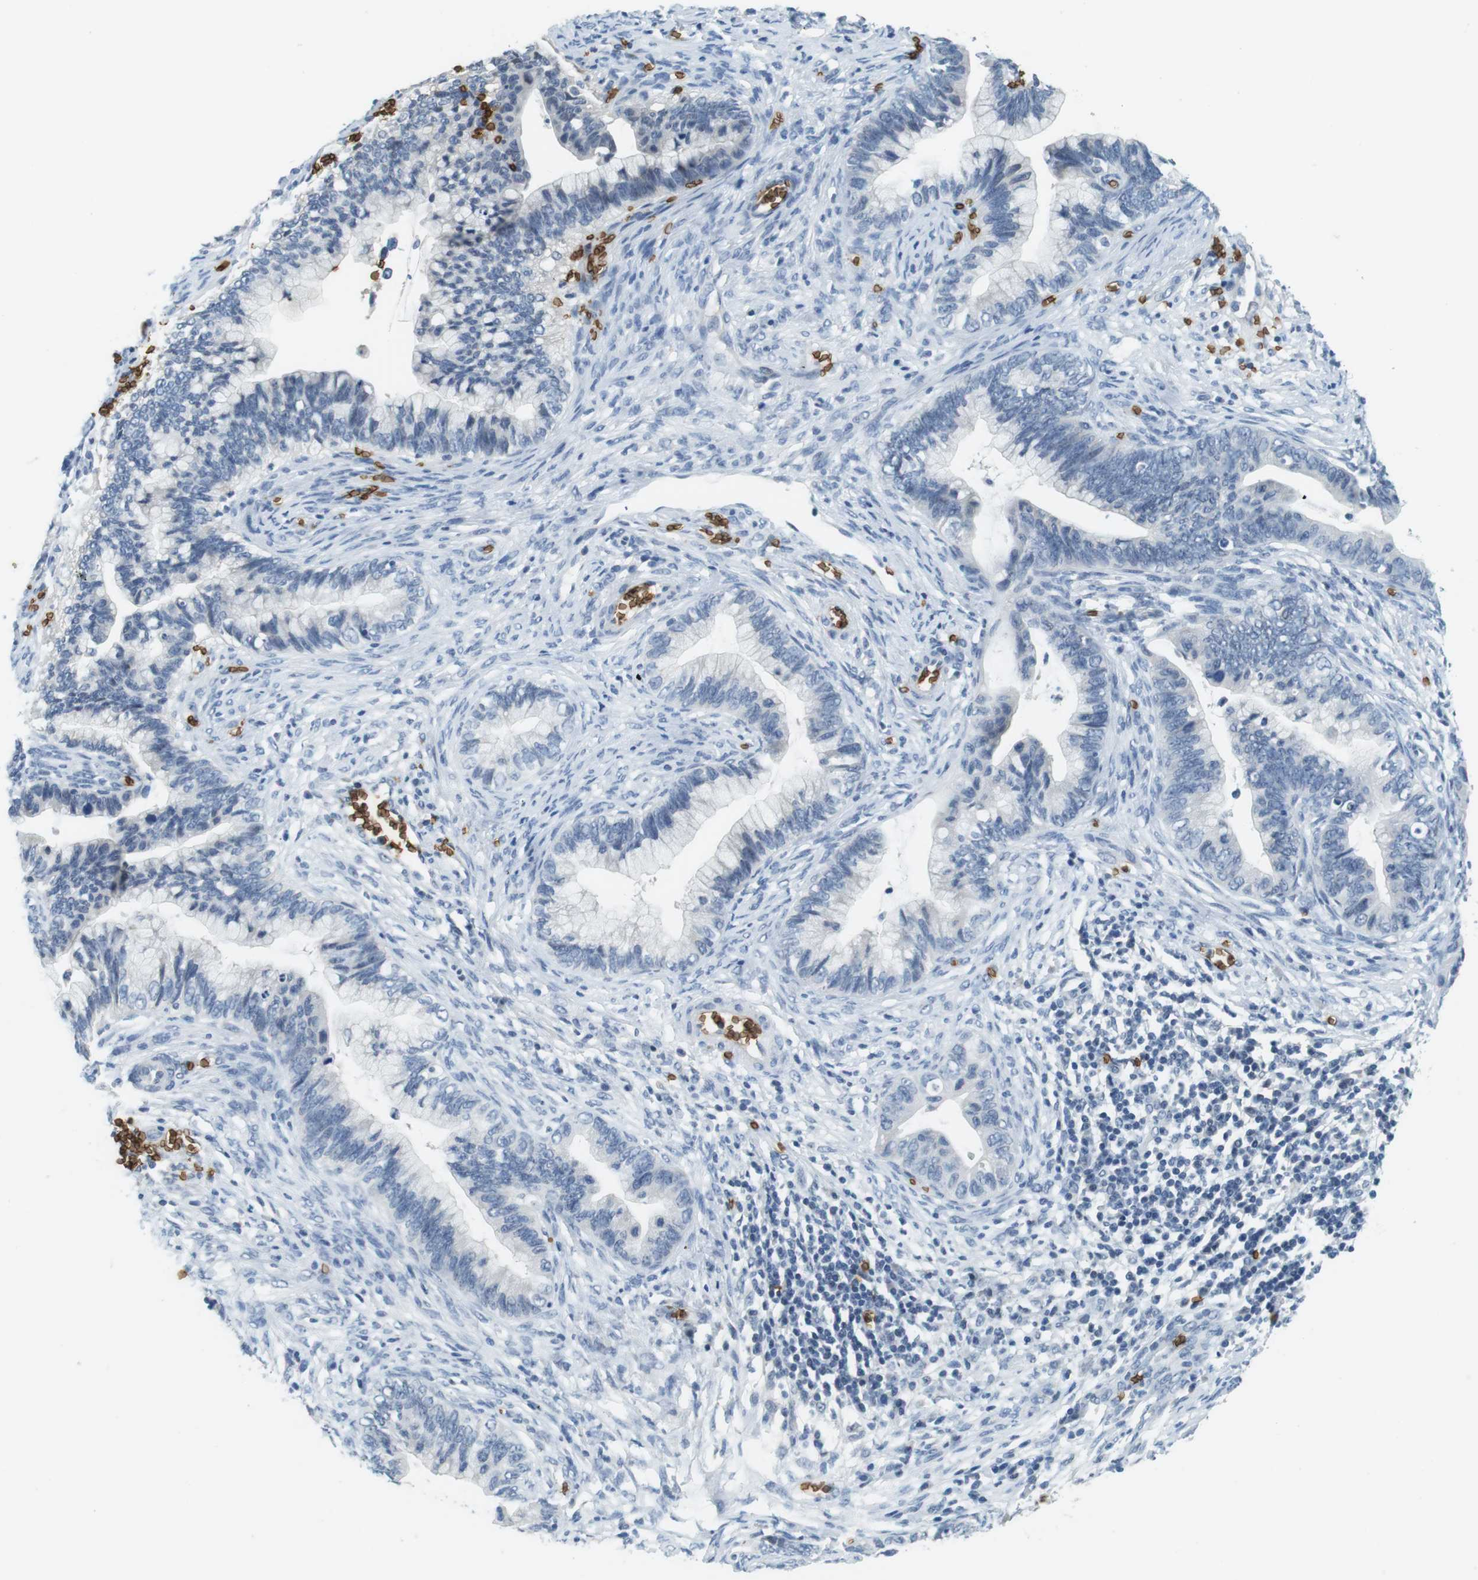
{"staining": {"intensity": "negative", "quantity": "none", "location": "none"}, "tissue": "cervical cancer", "cell_type": "Tumor cells", "image_type": "cancer", "snomed": [{"axis": "morphology", "description": "Adenocarcinoma, NOS"}, {"axis": "topography", "description": "Cervix"}], "caption": "Immunohistochemistry photomicrograph of human cervical cancer stained for a protein (brown), which demonstrates no staining in tumor cells.", "gene": "SLC4A1", "patient": {"sex": "female", "age": 44}}